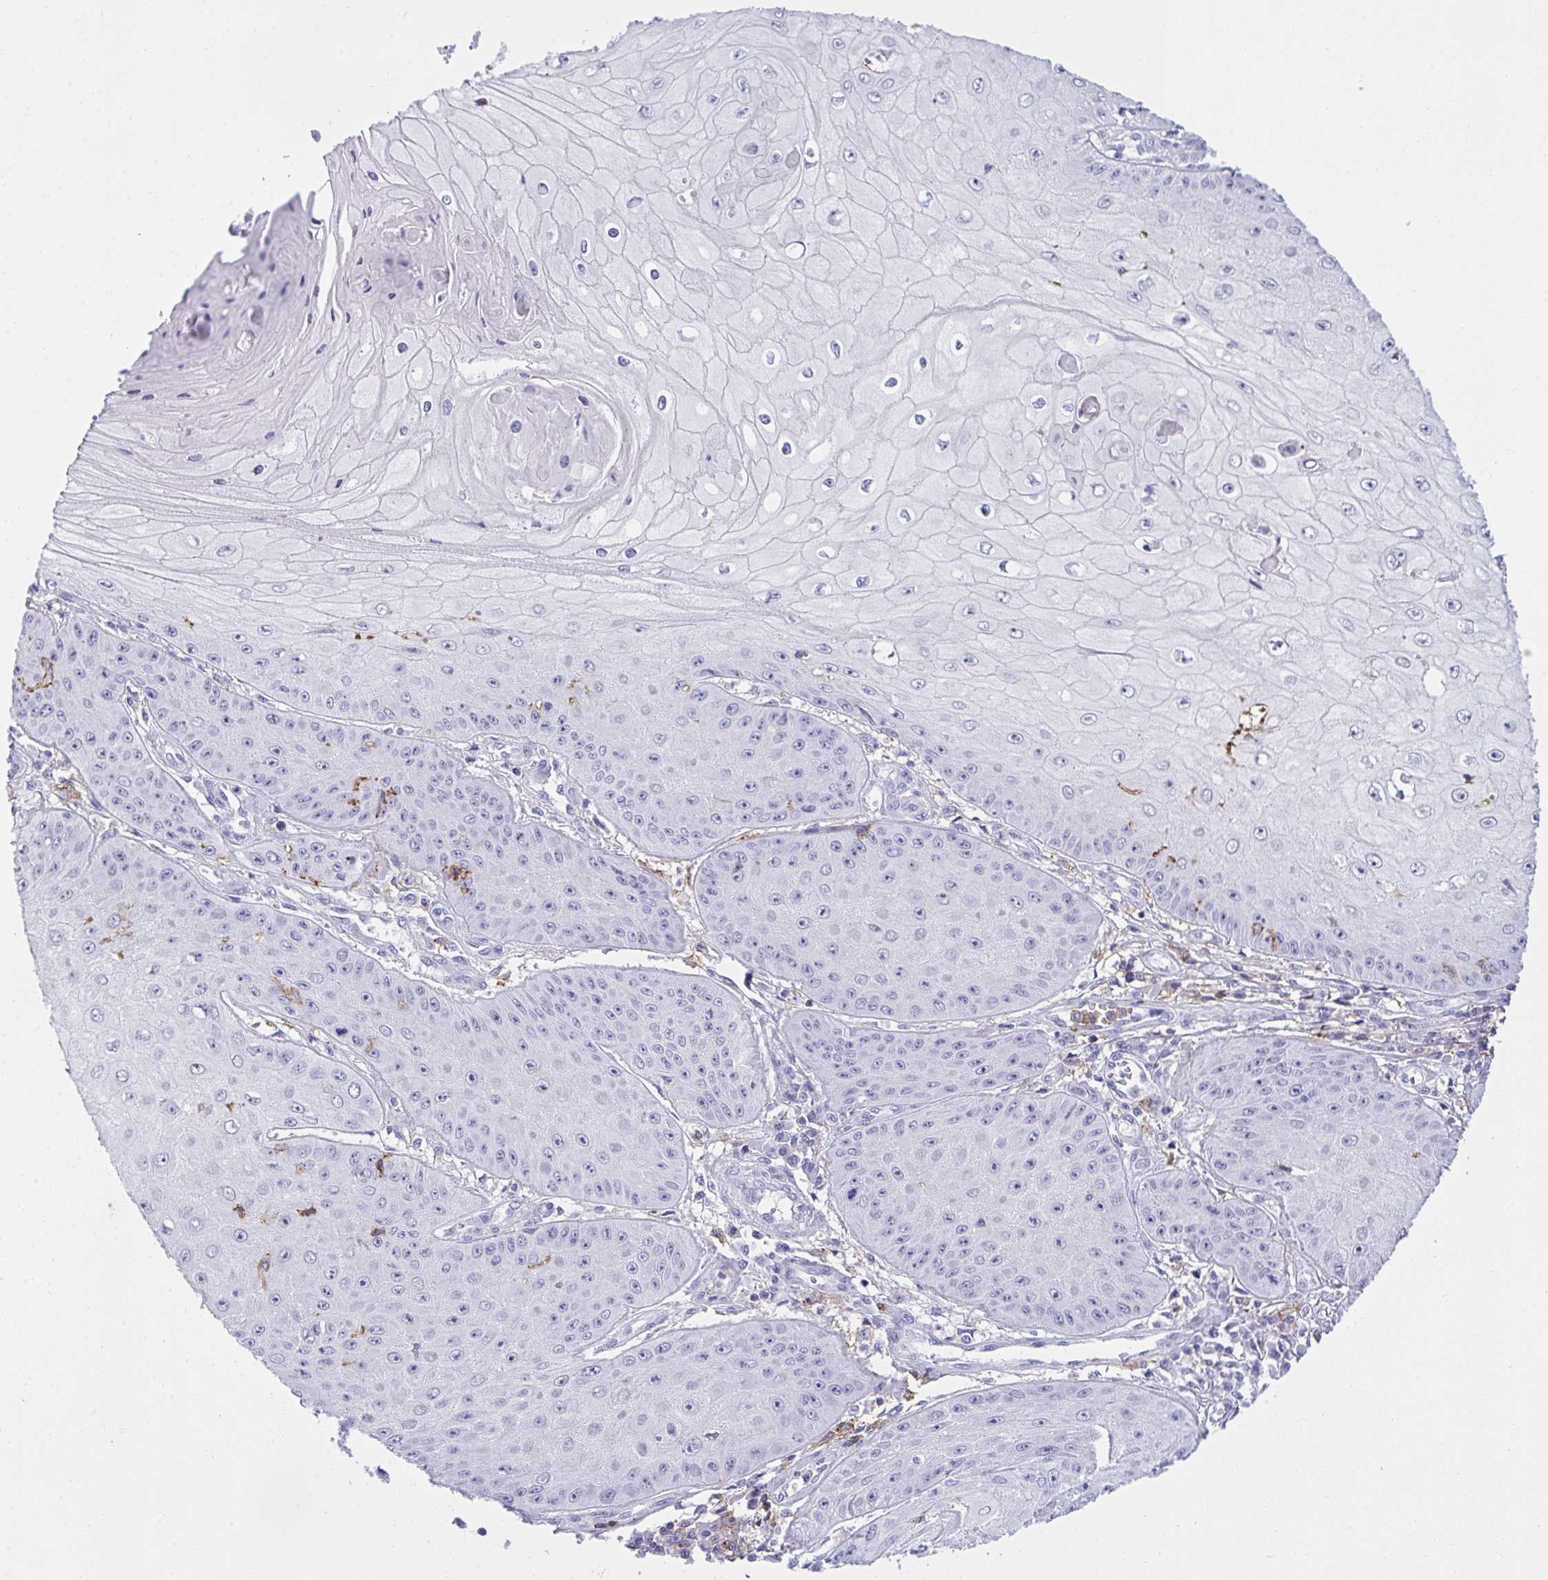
{"staining": {"intensity": "negative", "quantity": "none", "location": "none"}, "tissue": "skin cancer", "cell_type": "Tumor cells", "image_type": "cancer", "snomed": [{"axis": "morphology", "description": "Squamous cell carcinoma, NOS"}, {"axis": "topography", "description": "Skin"}], "caption": "A photomicrograph of skin squamous cell carcinoma stained for a protein exhibits no brown staining in tumor cells.", "gene": "SPN", "patient": {"sex": "male", "age": 70}}